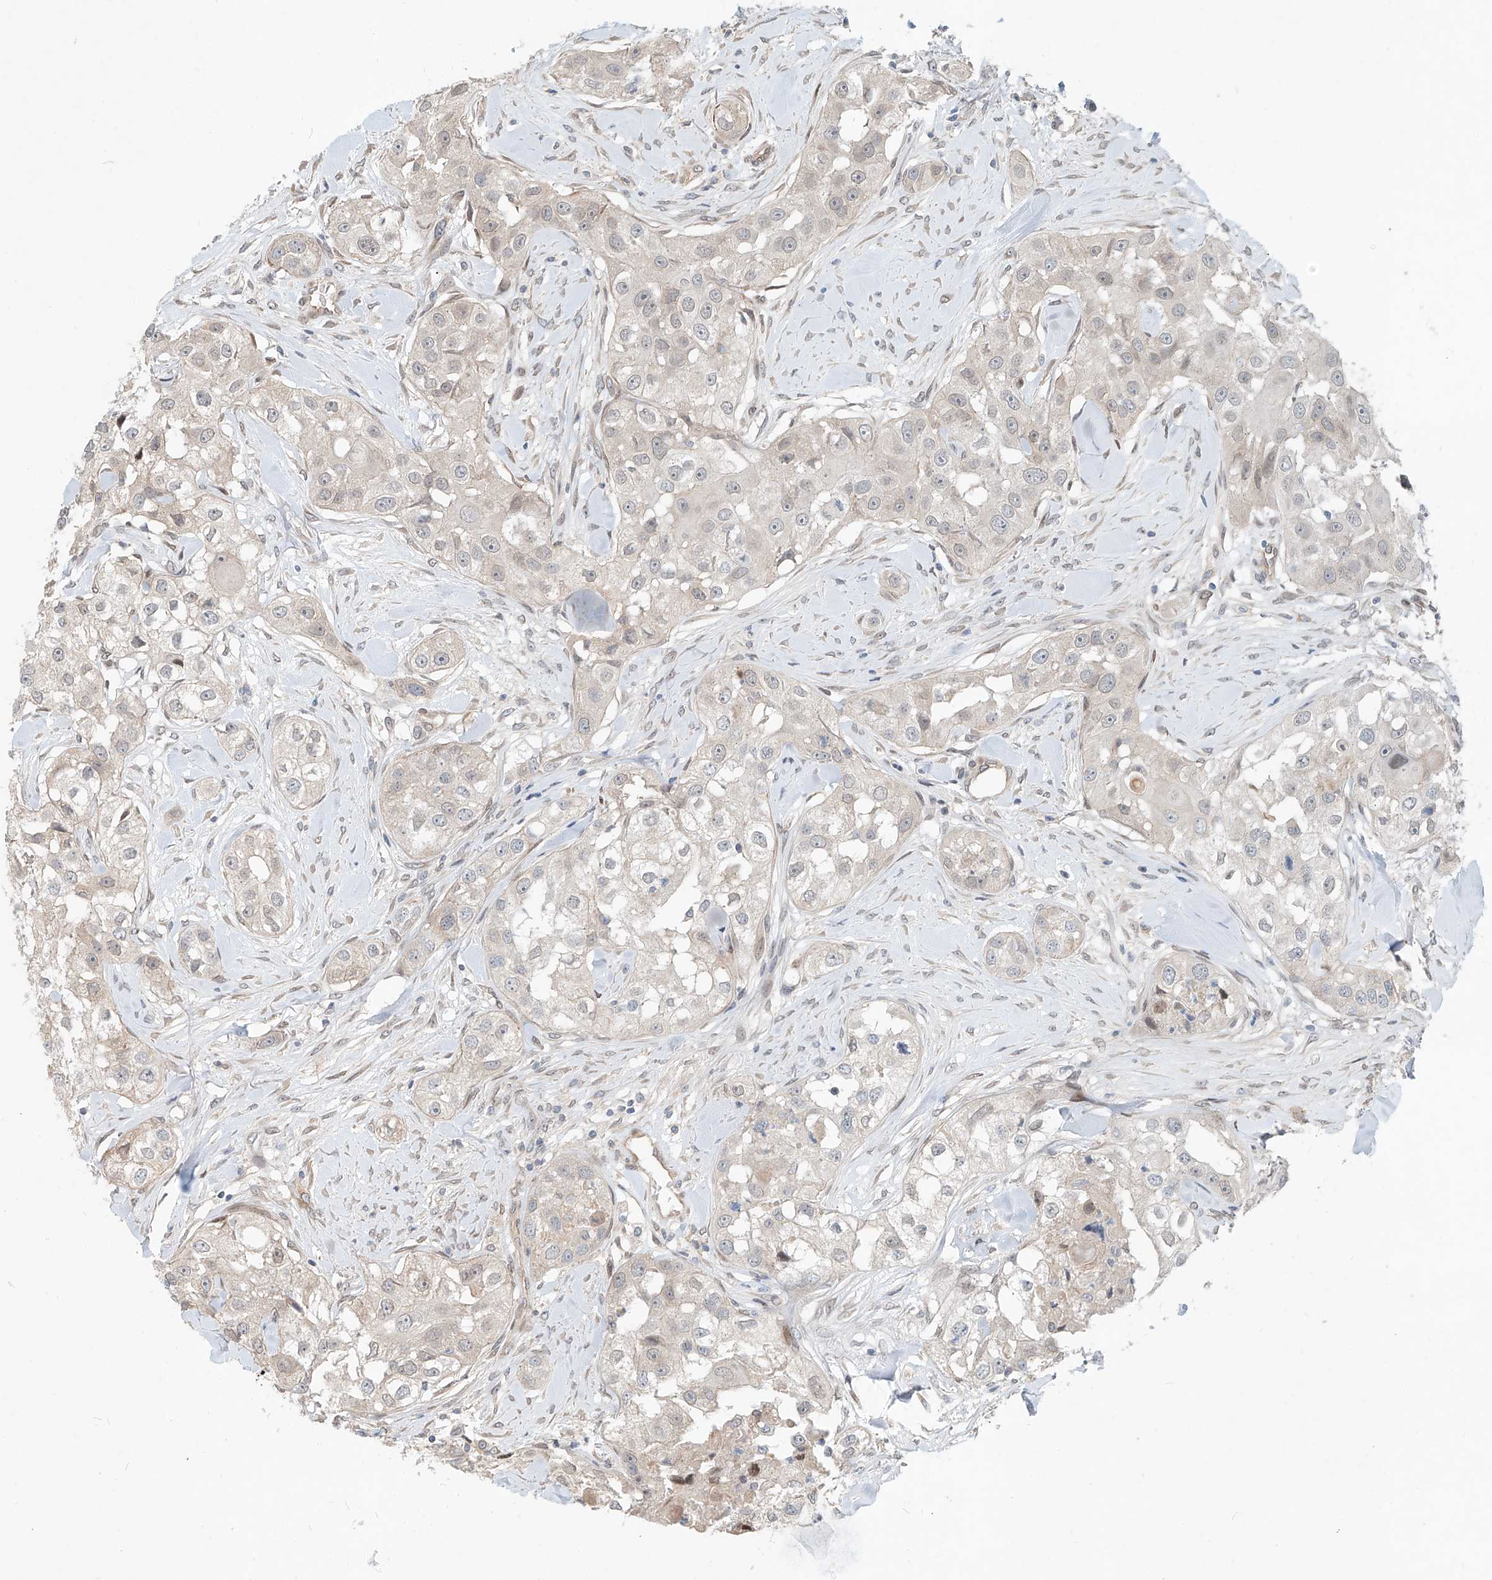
{"staining": {"intensity": "negative", "quantity": "none", "location": "none"}, "tissue": "head and neck cancer", "cell_type": "Tumor cells", "image_type": "cancer", "snomed": [{"axis": "morphology", "description": "Normal tissue, NOS"}, {"axis": "morphology", "description": "Squamous cell carcinoma, NOS"}, {"axis": "topography", "description": "Skeletal muscle"}, {"axis": "topography", "description": "Head-Neck"}], "caption": "Immunohistochemistry of human head and neck squamous cell carcinoma displays no staining in tumor cells.", "gene": "SASH1", "patient": {"sex": "male", "age": 51}}